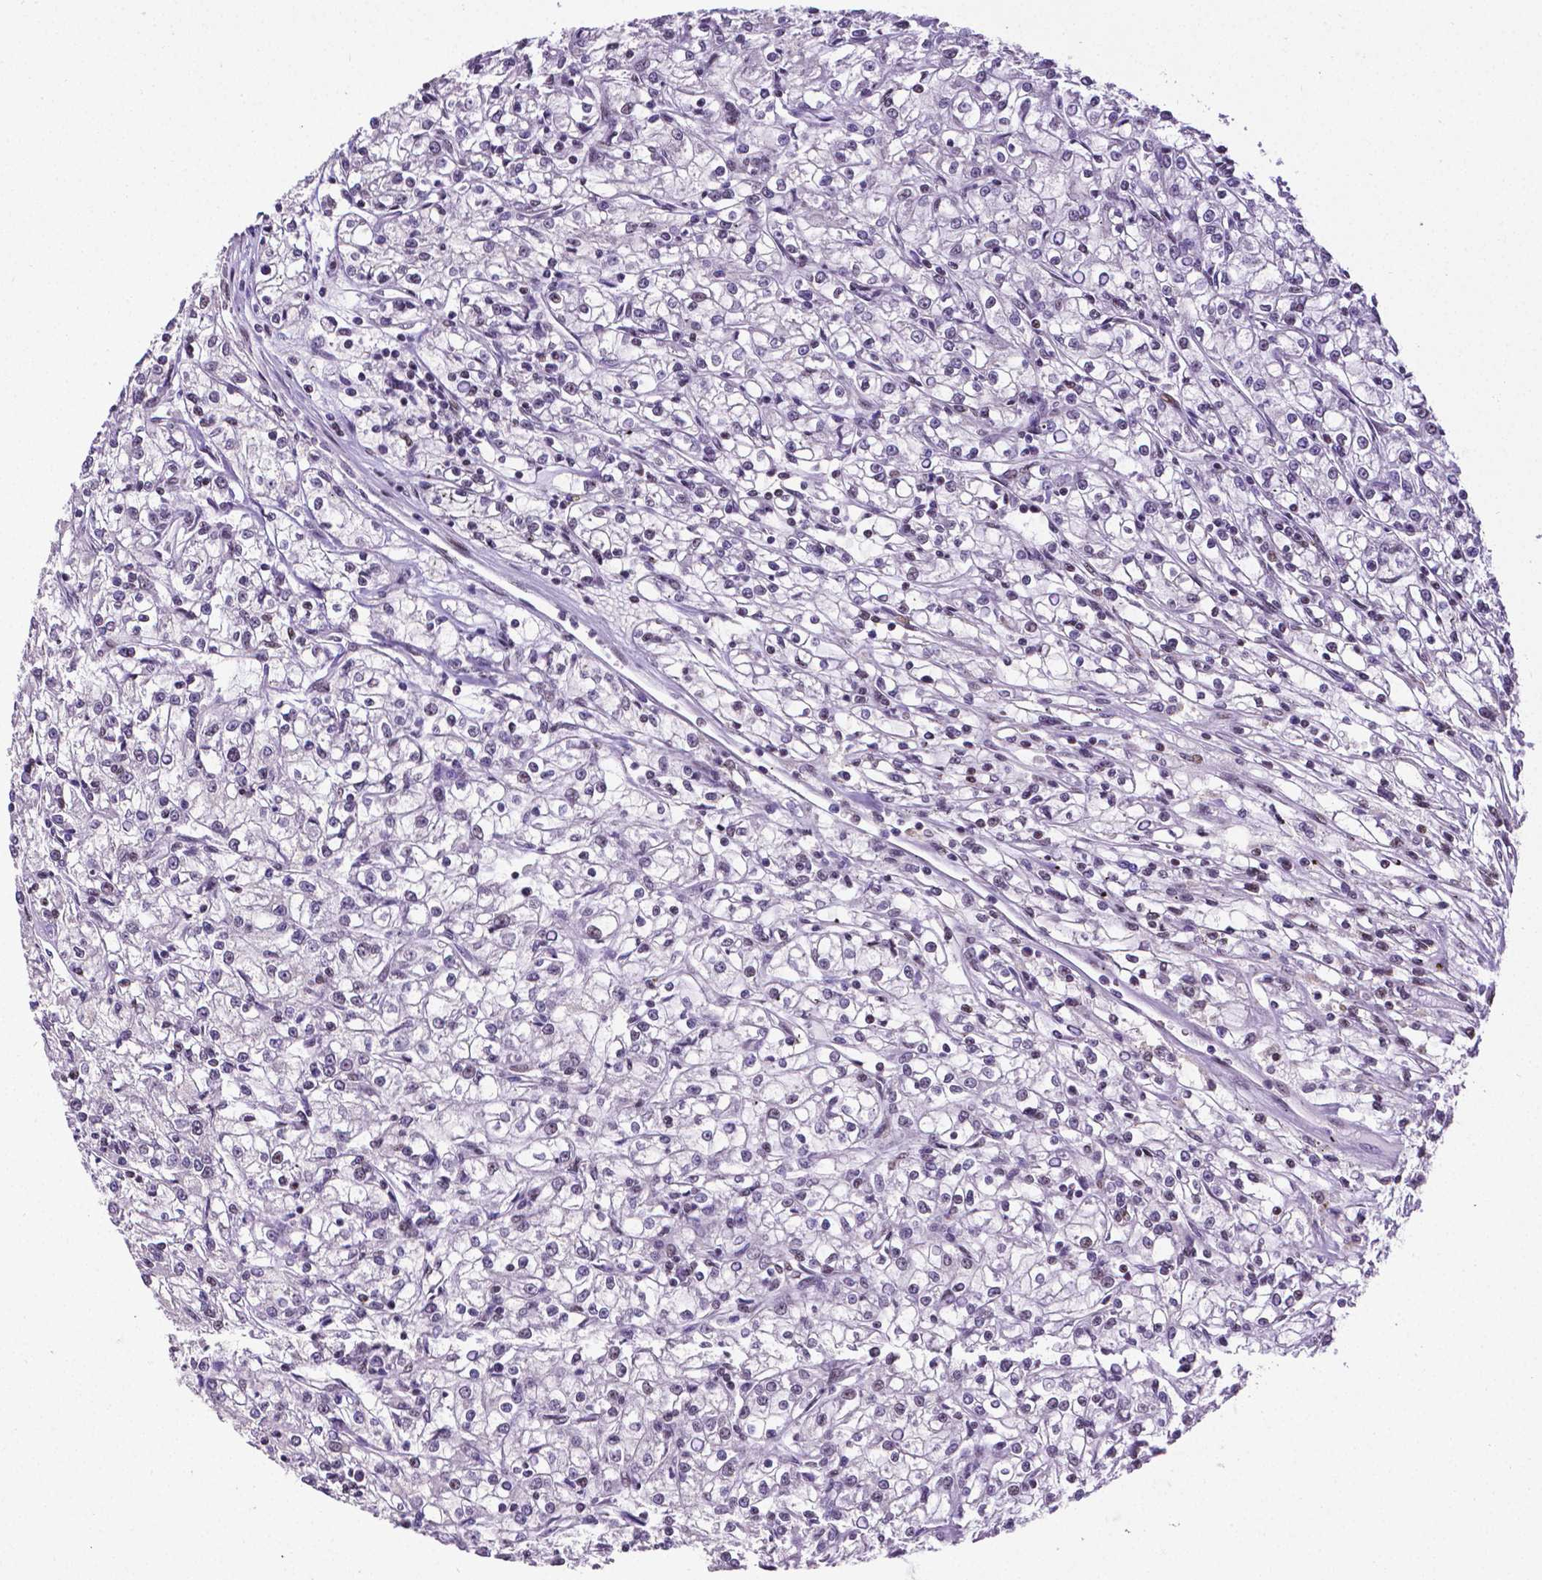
{"staining": {"intensity": "negative", "quantity": "none", "location": "none"}, "tissue": "renal cancer", "cell_type": "Tumor cells", "image_type": "cancer", "snomed": [{"axis": "morphology", "description": "Adenocarcinoma, NOS"}, {"axis": "topography", "description": "Kidney"}], "caption": "Immunohistochemistry photomicrograph of neoplastic tissue: human renal adenocarcinoma stained with DAB exhibits no significant protein positivity in tumor cells. Nuclei are stained in blue.", "gene": "REST", "patient": {"sex": "female", "age": 59}}